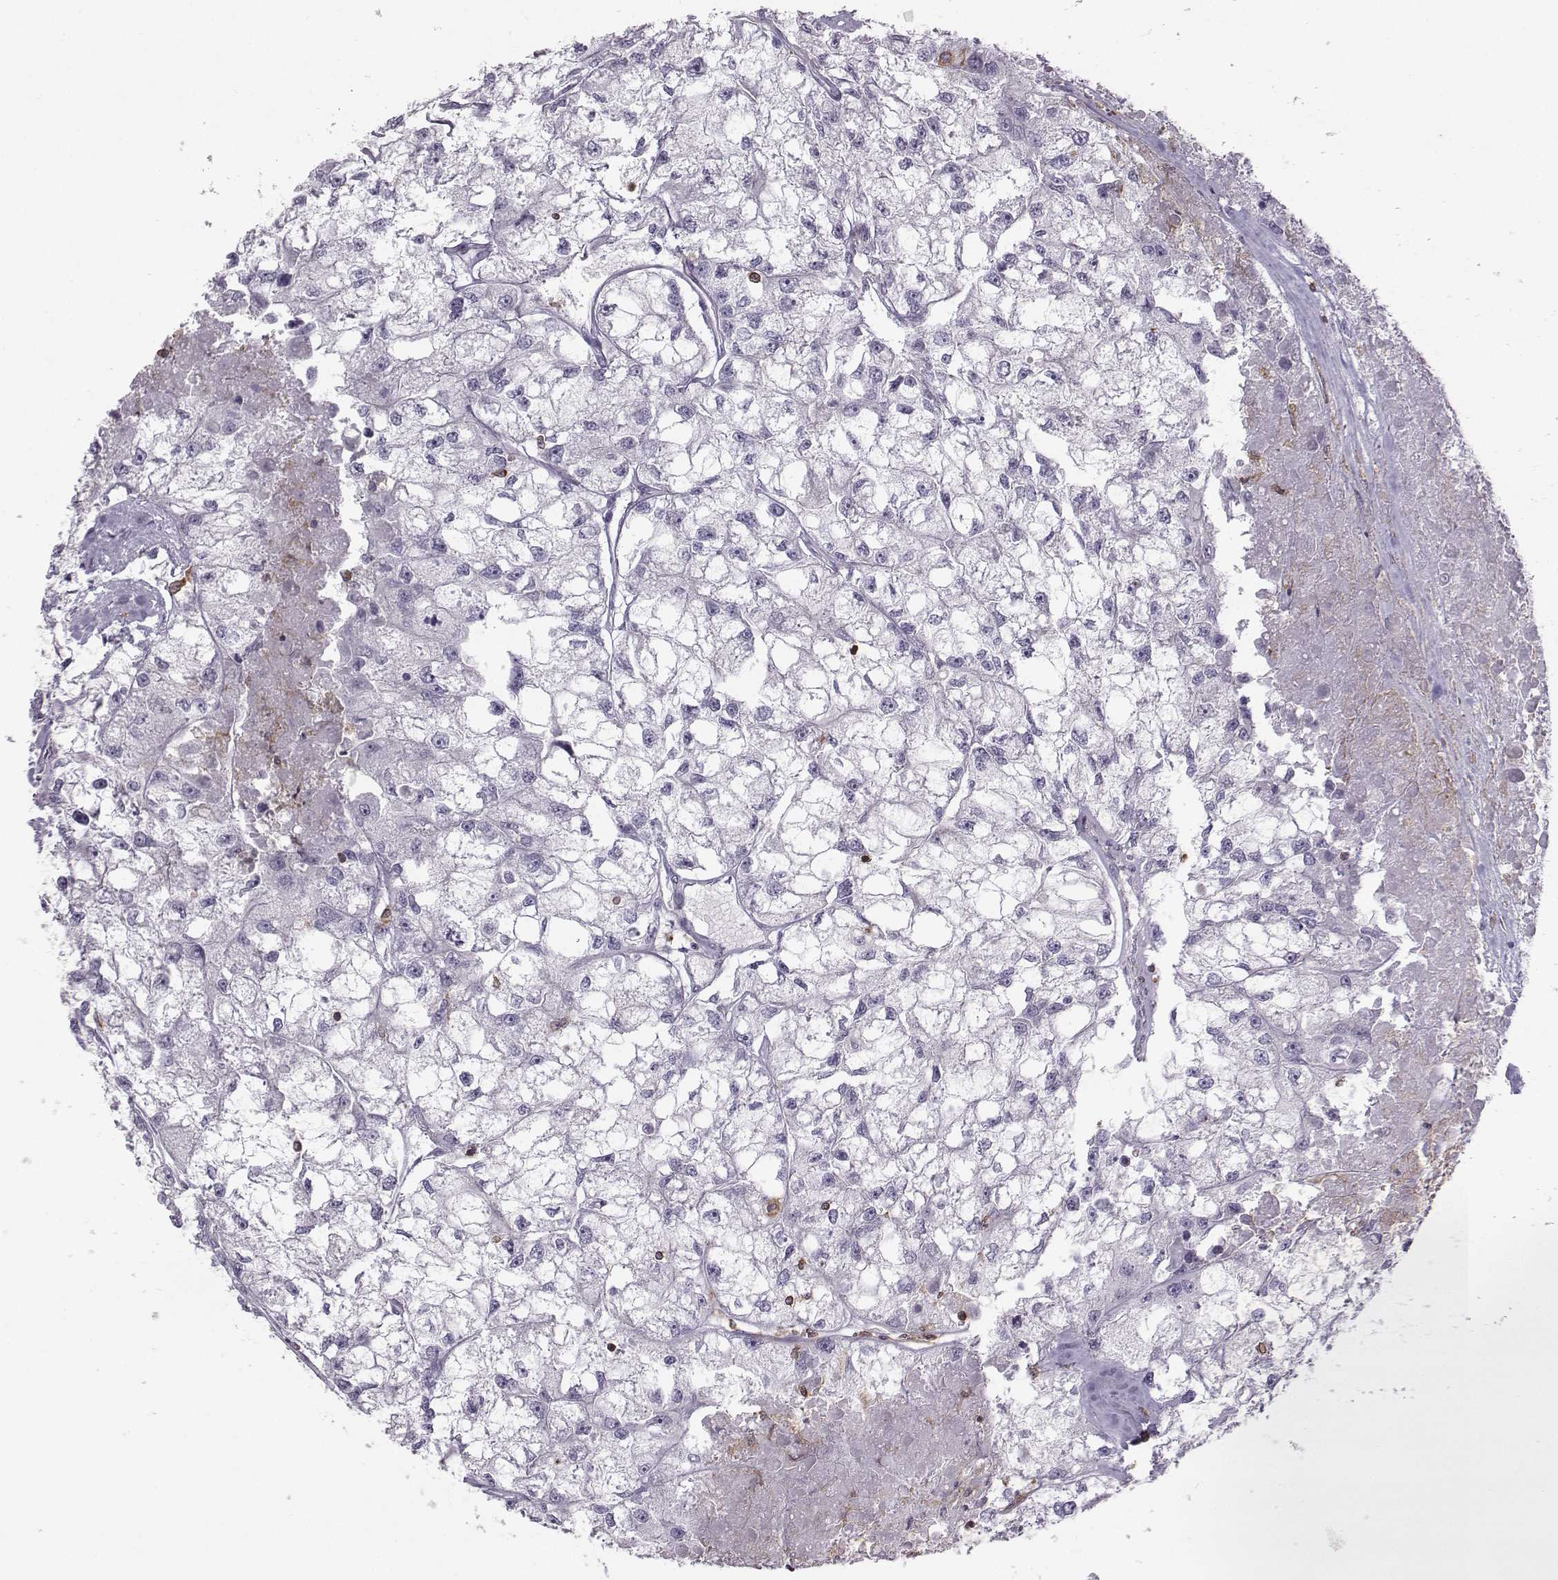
{"staining": {"intensity": "negative", "quantity": "none", "location": "none"}, "tissue": "renal cancer", "cell_type": "Tumor cells", "image_type": "cancer", "snomed": [{"axis": "morphology", "description": "Adenocarcinoma, NOS"}, {"axis": "topography", "description": "Kidney"}], "caption": "Tumor cells show no significant positivity in adenocarcinoma (renal).", "gene": "ZBTB32", "patient": {"sex": "male", "age": 56}}